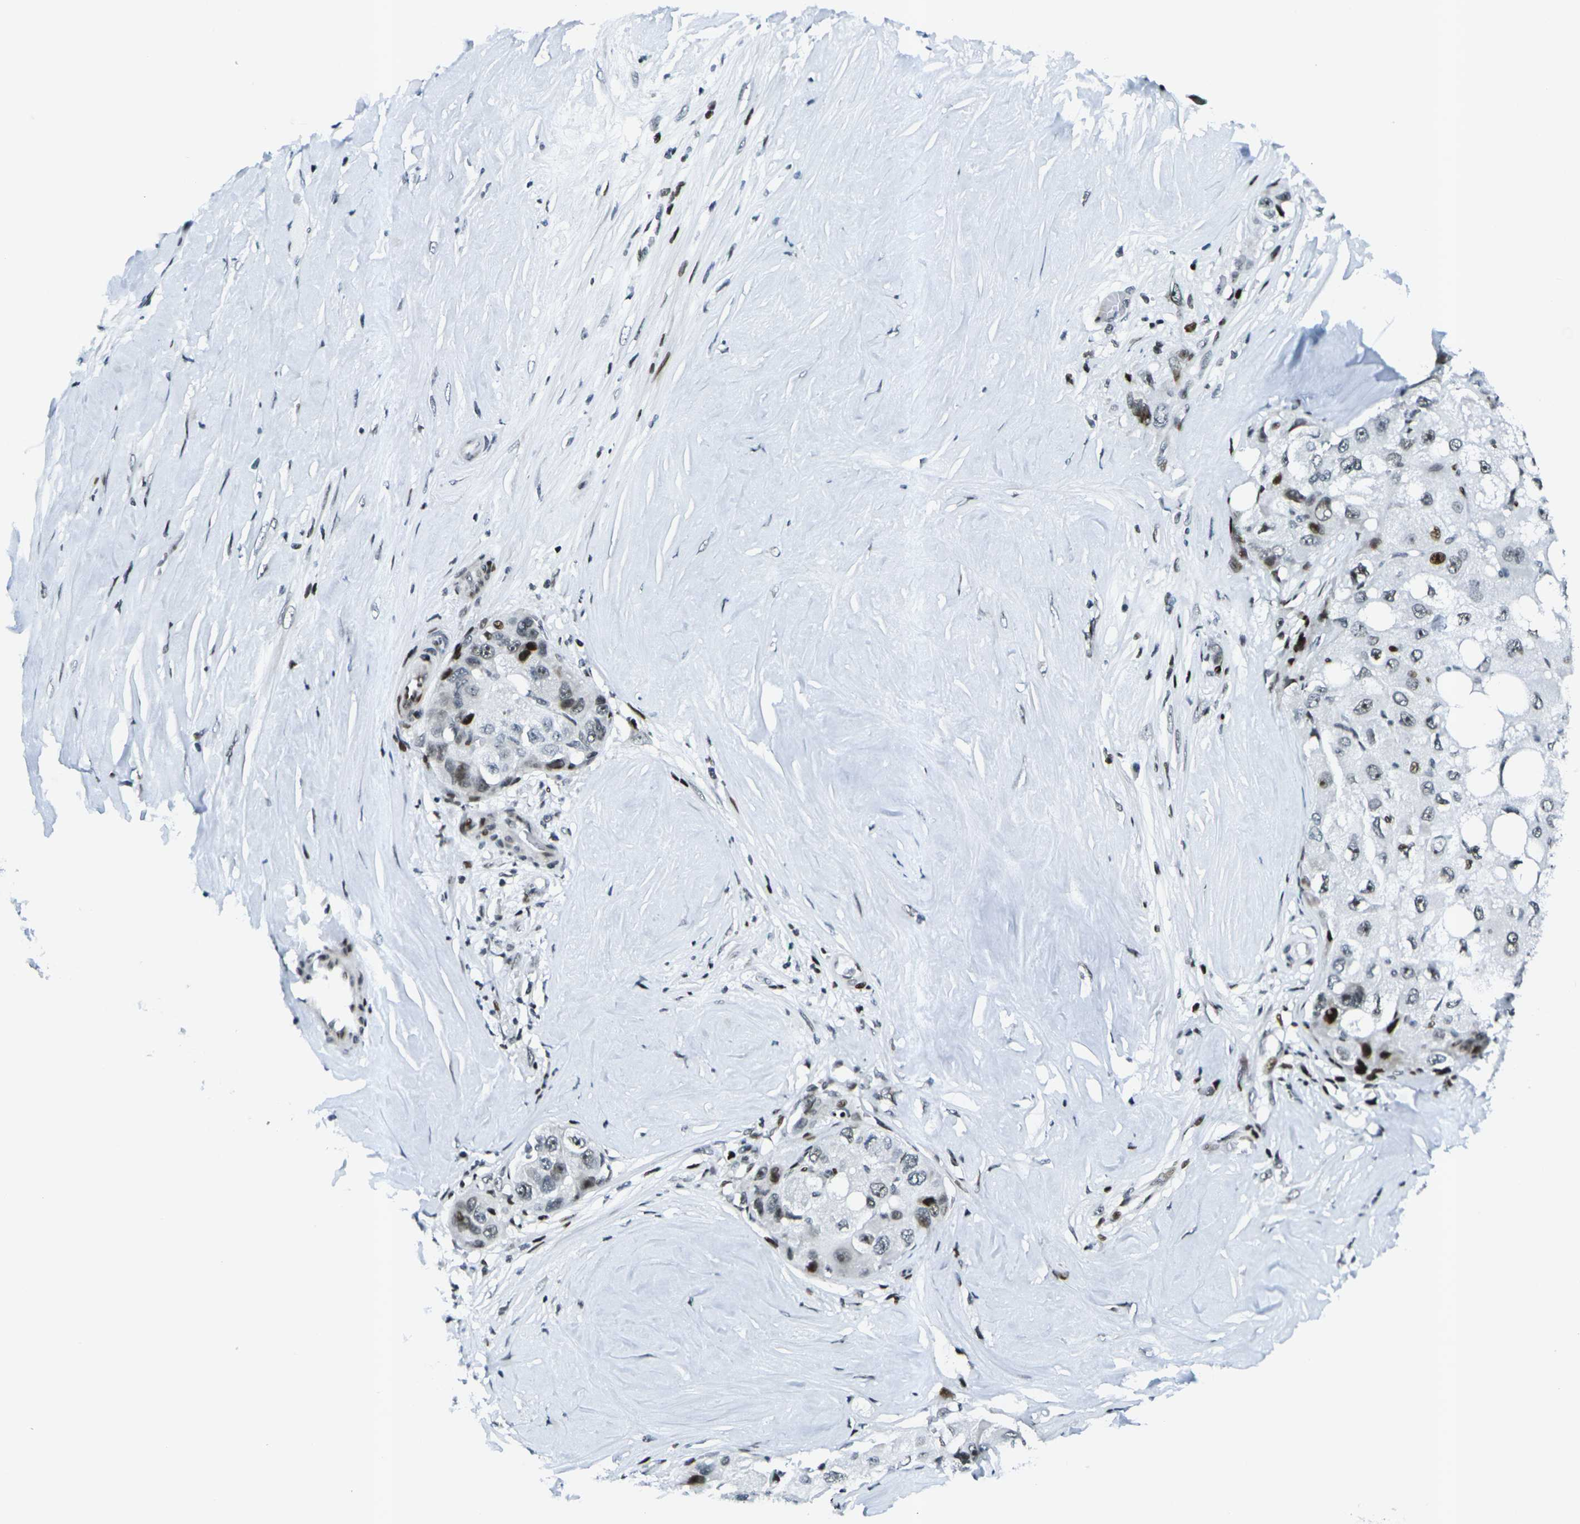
{"staining": {"intensity": "moderate", "quantity": "25%-75%", "location": "nuclear"}, "tissue": "liver cancer", "cell_type": "Tumor cells", "image_type": "cancer", "snomed": [{"axis": "morphology", "description": "Carcinoma, Hepatocellular, NOS"}, {"axis": "topography", "description": "Liver"}], "caption": "Immunohistochemistry (IHC) staining of liver hepatocellular carcinoma, which shows medium levels of moderate nuclear staining in about 25%-75% of tumor cells indicating moderate nuclear protein expression. The staining was performed using DAB (3,3'-diaminobenzidine) (brown) for protein detection and nuclei were counterstained in hematoxylin (blue).", "gene": "H3-3A", "patient": {"sex": "male", "age": 80}}